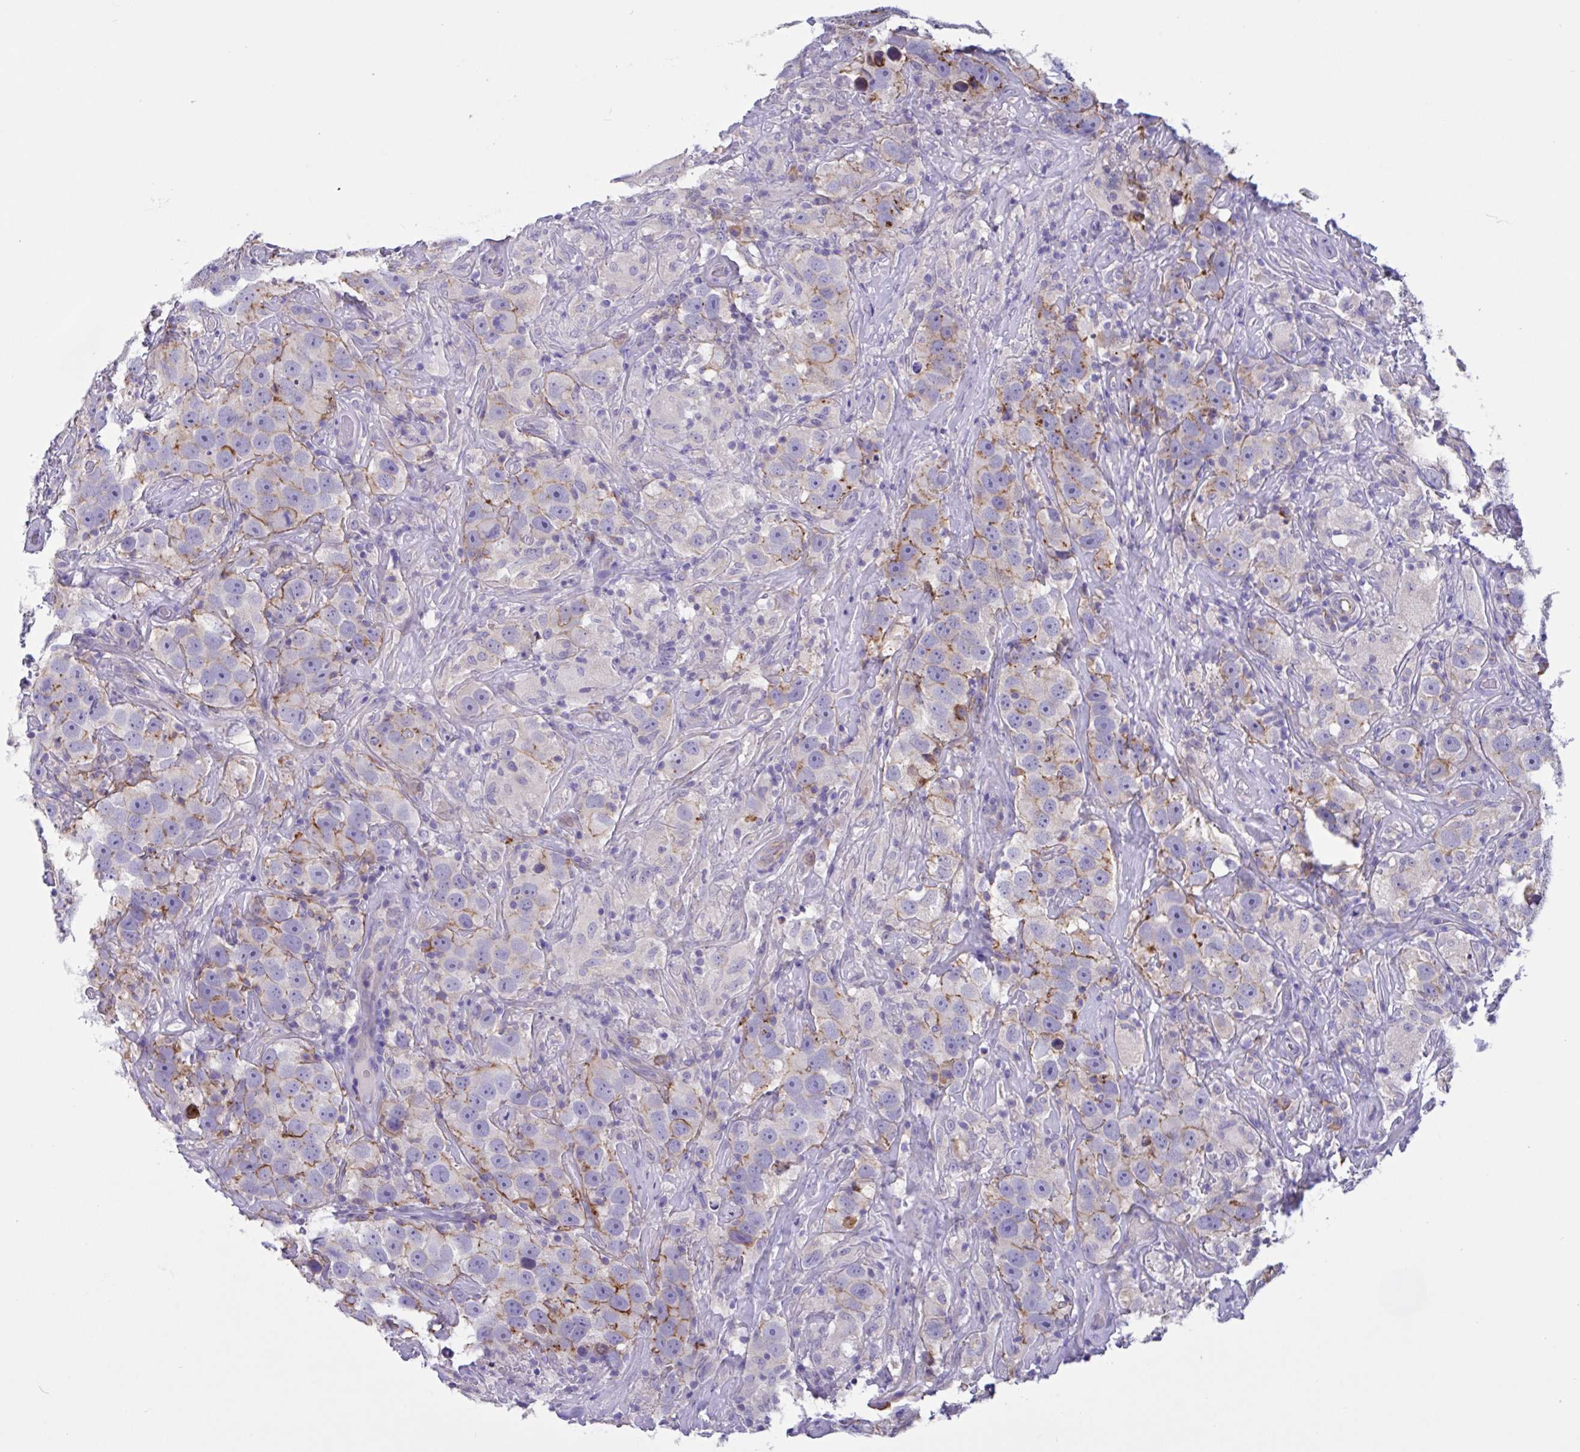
{"staining": {"intensity": "moderate", "quantity": "25%-75%", "location": "cytoplasmic/membranous"}, "tissue": "testis cancer", "cell_type": "Tumor cells", "image_type": "cancer", "snomed": [{"axis": "morphology", "description": "Seminoma, NOS"}, {"axis": "topography", "description": "Testis"}], "caption": "Testis cancer (seminoma) stained with immunohistochemistry displays moderate cytoplasmic/membranous positivity in approximately 25%-75% of tumor cells. The staining was performed using DAB to visualize the protein expression in brown, while the nuclei were stained in blue with hematoxylin (Magnification: 20x).", "gene": "SLC66A1", "patient": {"sex": "male", "age": 49}}